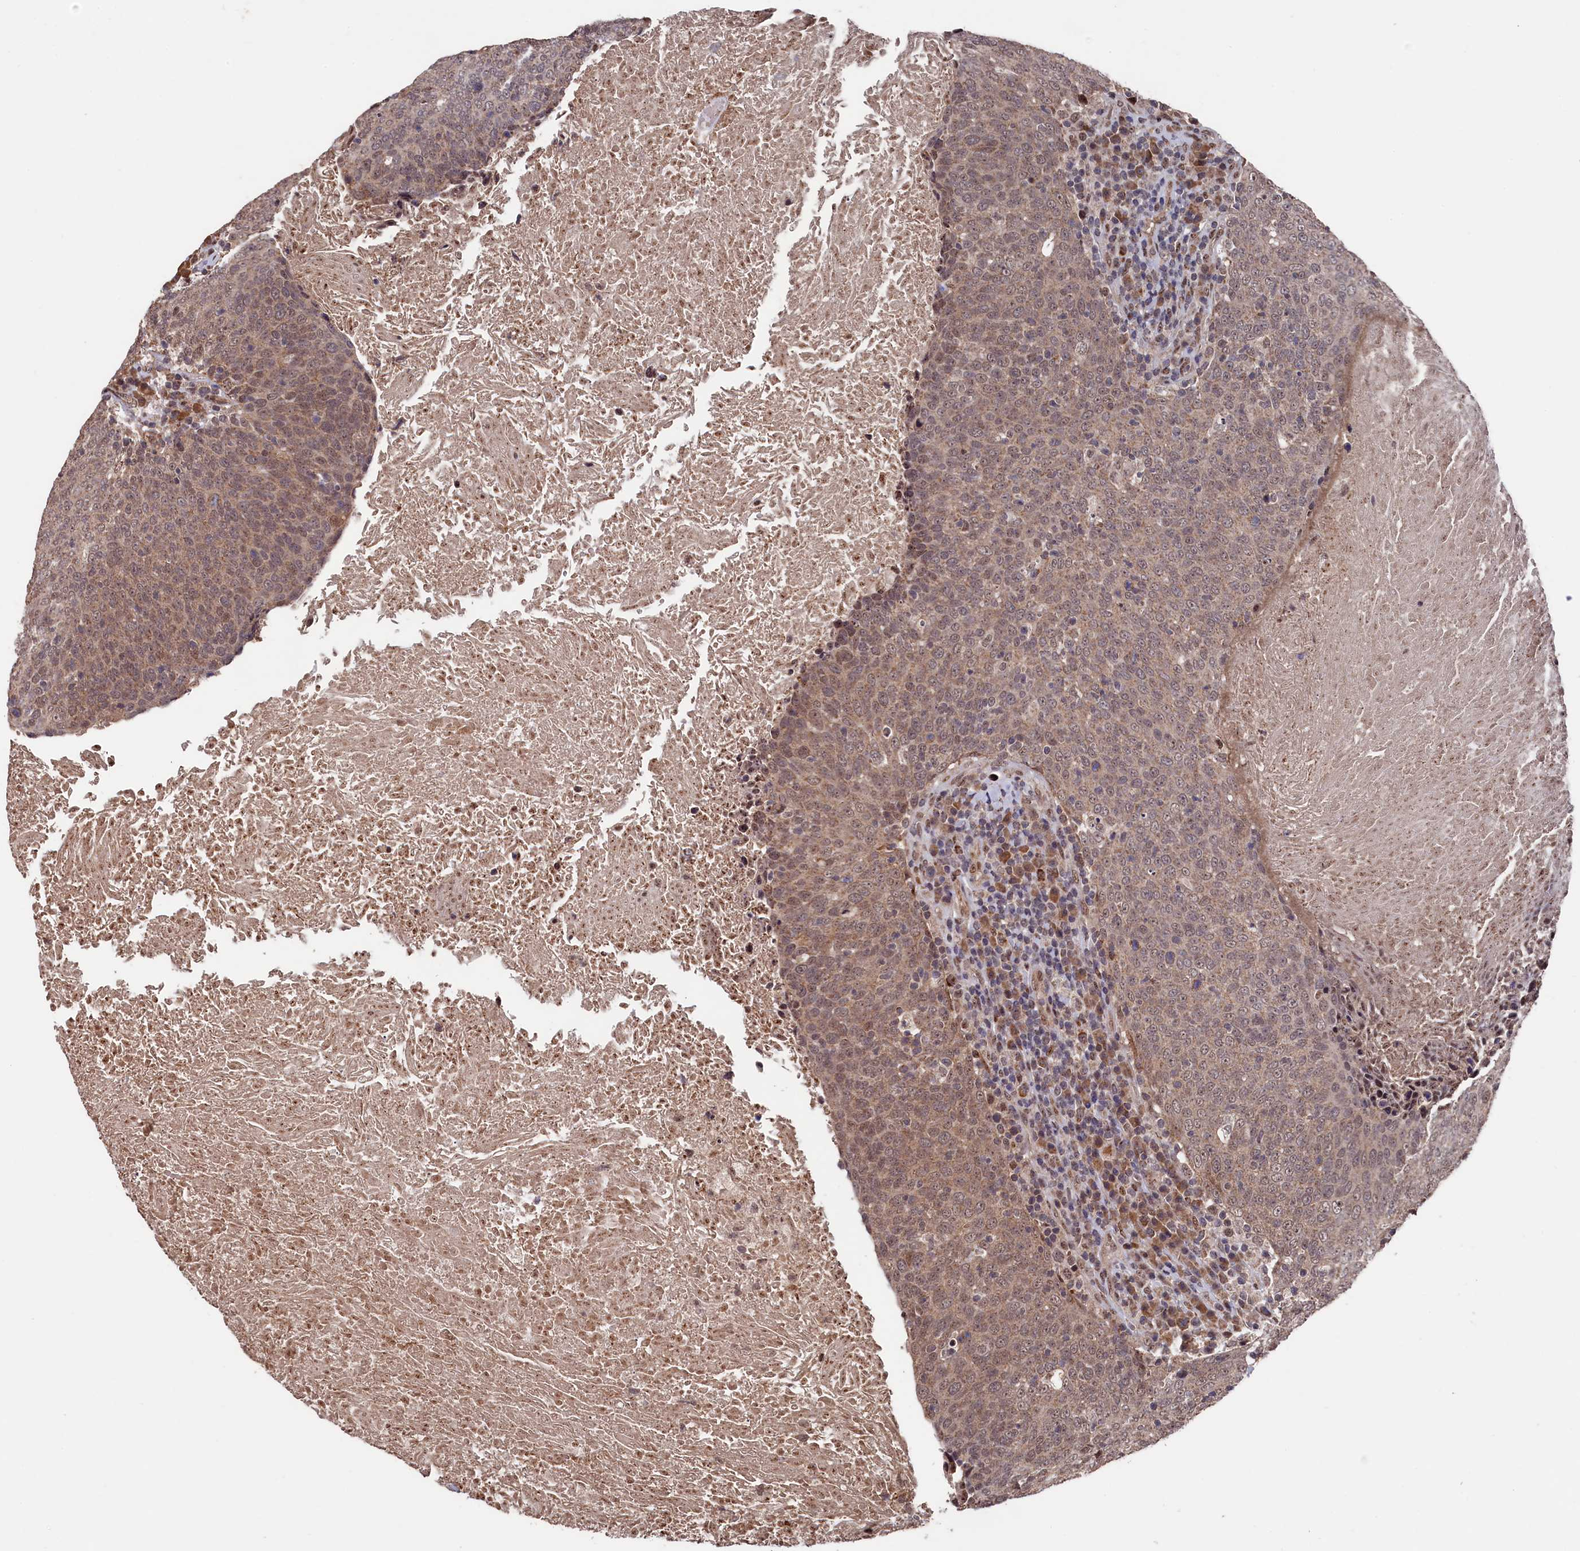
{"staining": {"intensity": "weak", "quantity": ">75%", "location": "cytoplasmic/membranous,nuclear"}, "tissue": "head and neck cancer", "cell_type": "Tumor cells", "image_type": "cancer", "snomed": [{"axis": "morphology", "description": "Squamous cell carcinoma, NOS"}, {"axis": "morphology", "description": "Squamous cell carcinoma, metastatic, NOS"}, {"axis": "topography", "description": "Lymph node"}, {"axis": "topography", "description": "Head-Neck"}], "caption": "Human head and neck cancer stained for a protein (brown) demonstrates weak cytoplasmic/membranous and nuclear positive positivity in about >75% of tumor cells.", "gene": "CLPX", "patient": {"sex": "male", "age": 62}}